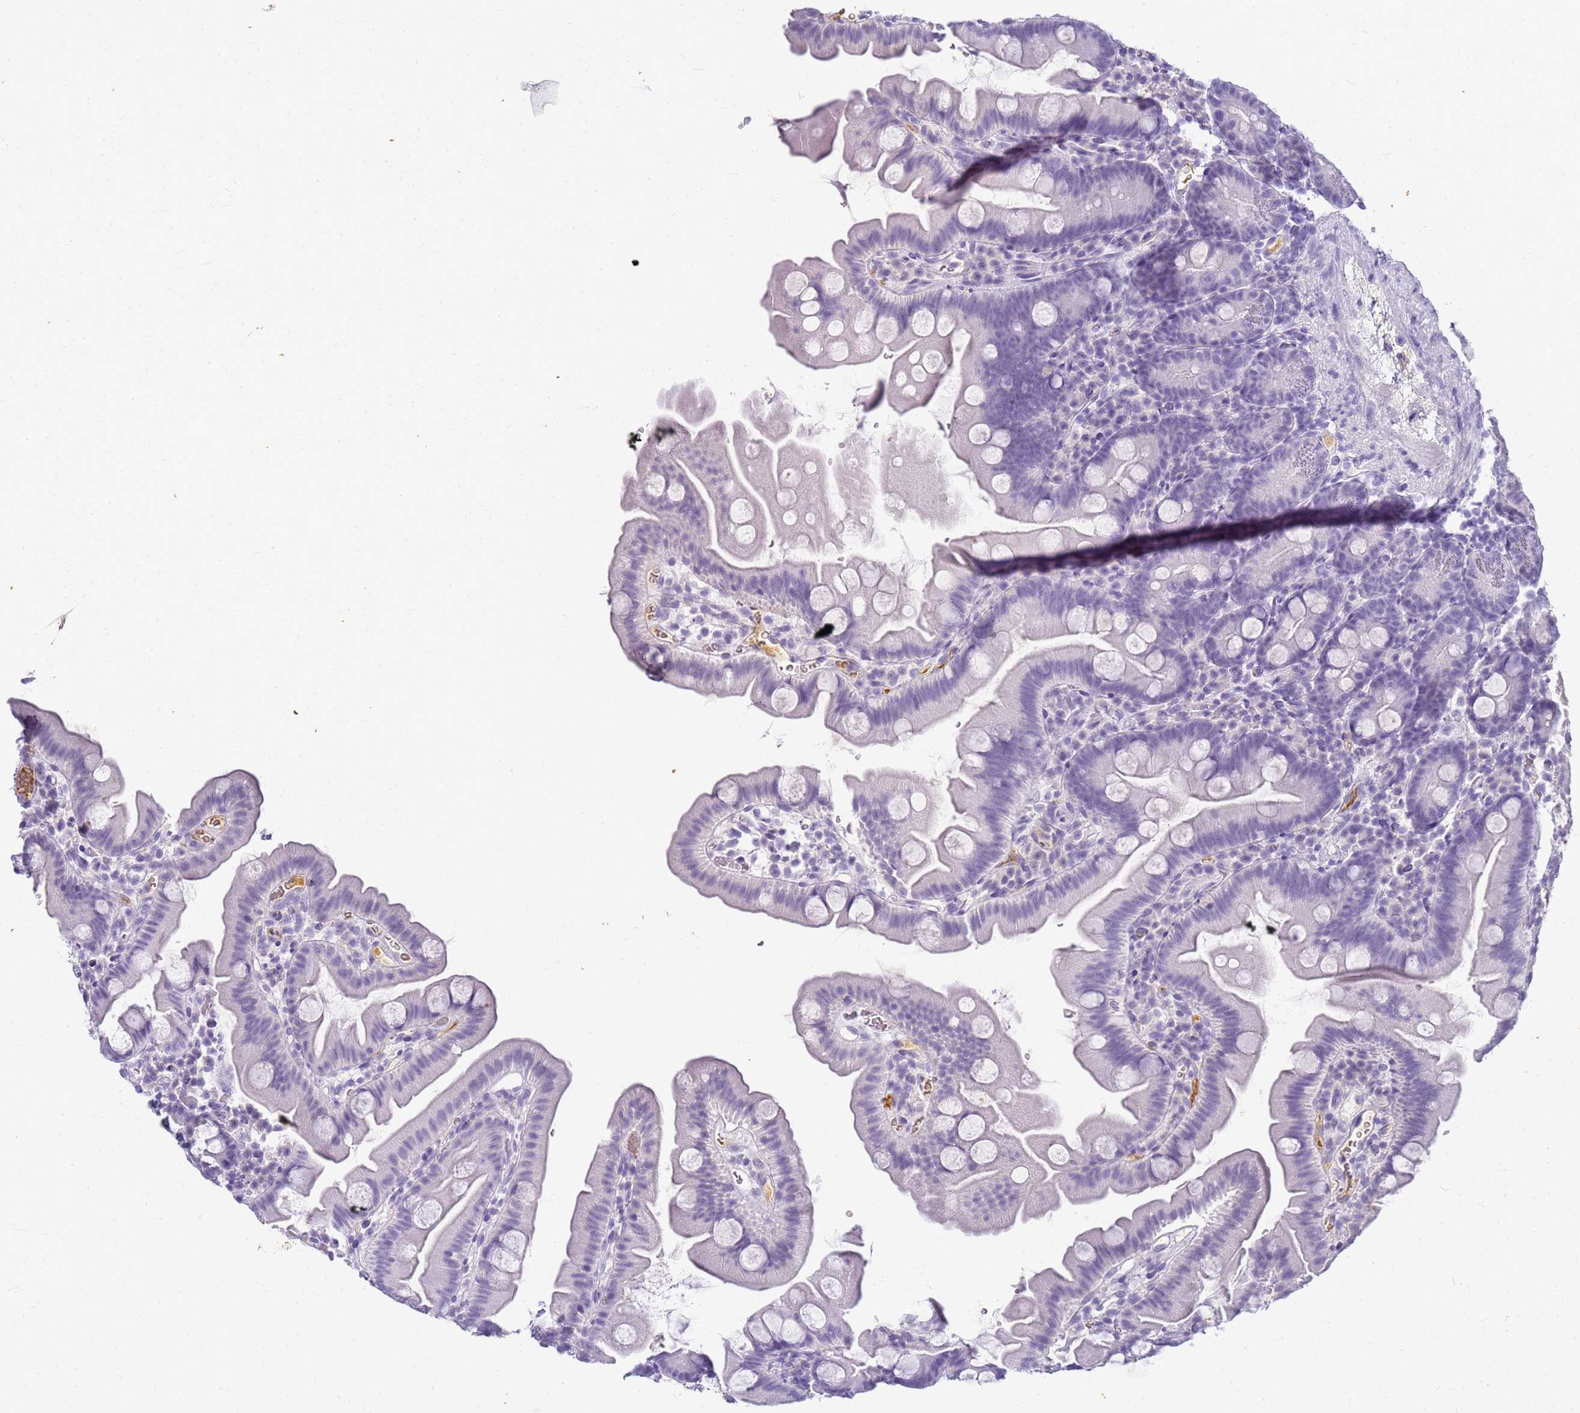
{"staining": {"intensity": "negative", "quantity": "none", "location": "none"}, "tissue": "small intestine", "cell_type": "Glandular cells", "image_type": "normal", "snomed": [{"axis": "morphology", "description": "Normal tissue, NOS"}, {"axis": "topography", "description": "Small intestine"}], "caption": "Small intestine stained for a protein using immunohistochemistry demonstrates no positivity glandular cells.", "gene": "CFAP100", "patient": {"sex": "female", "age": 68}}